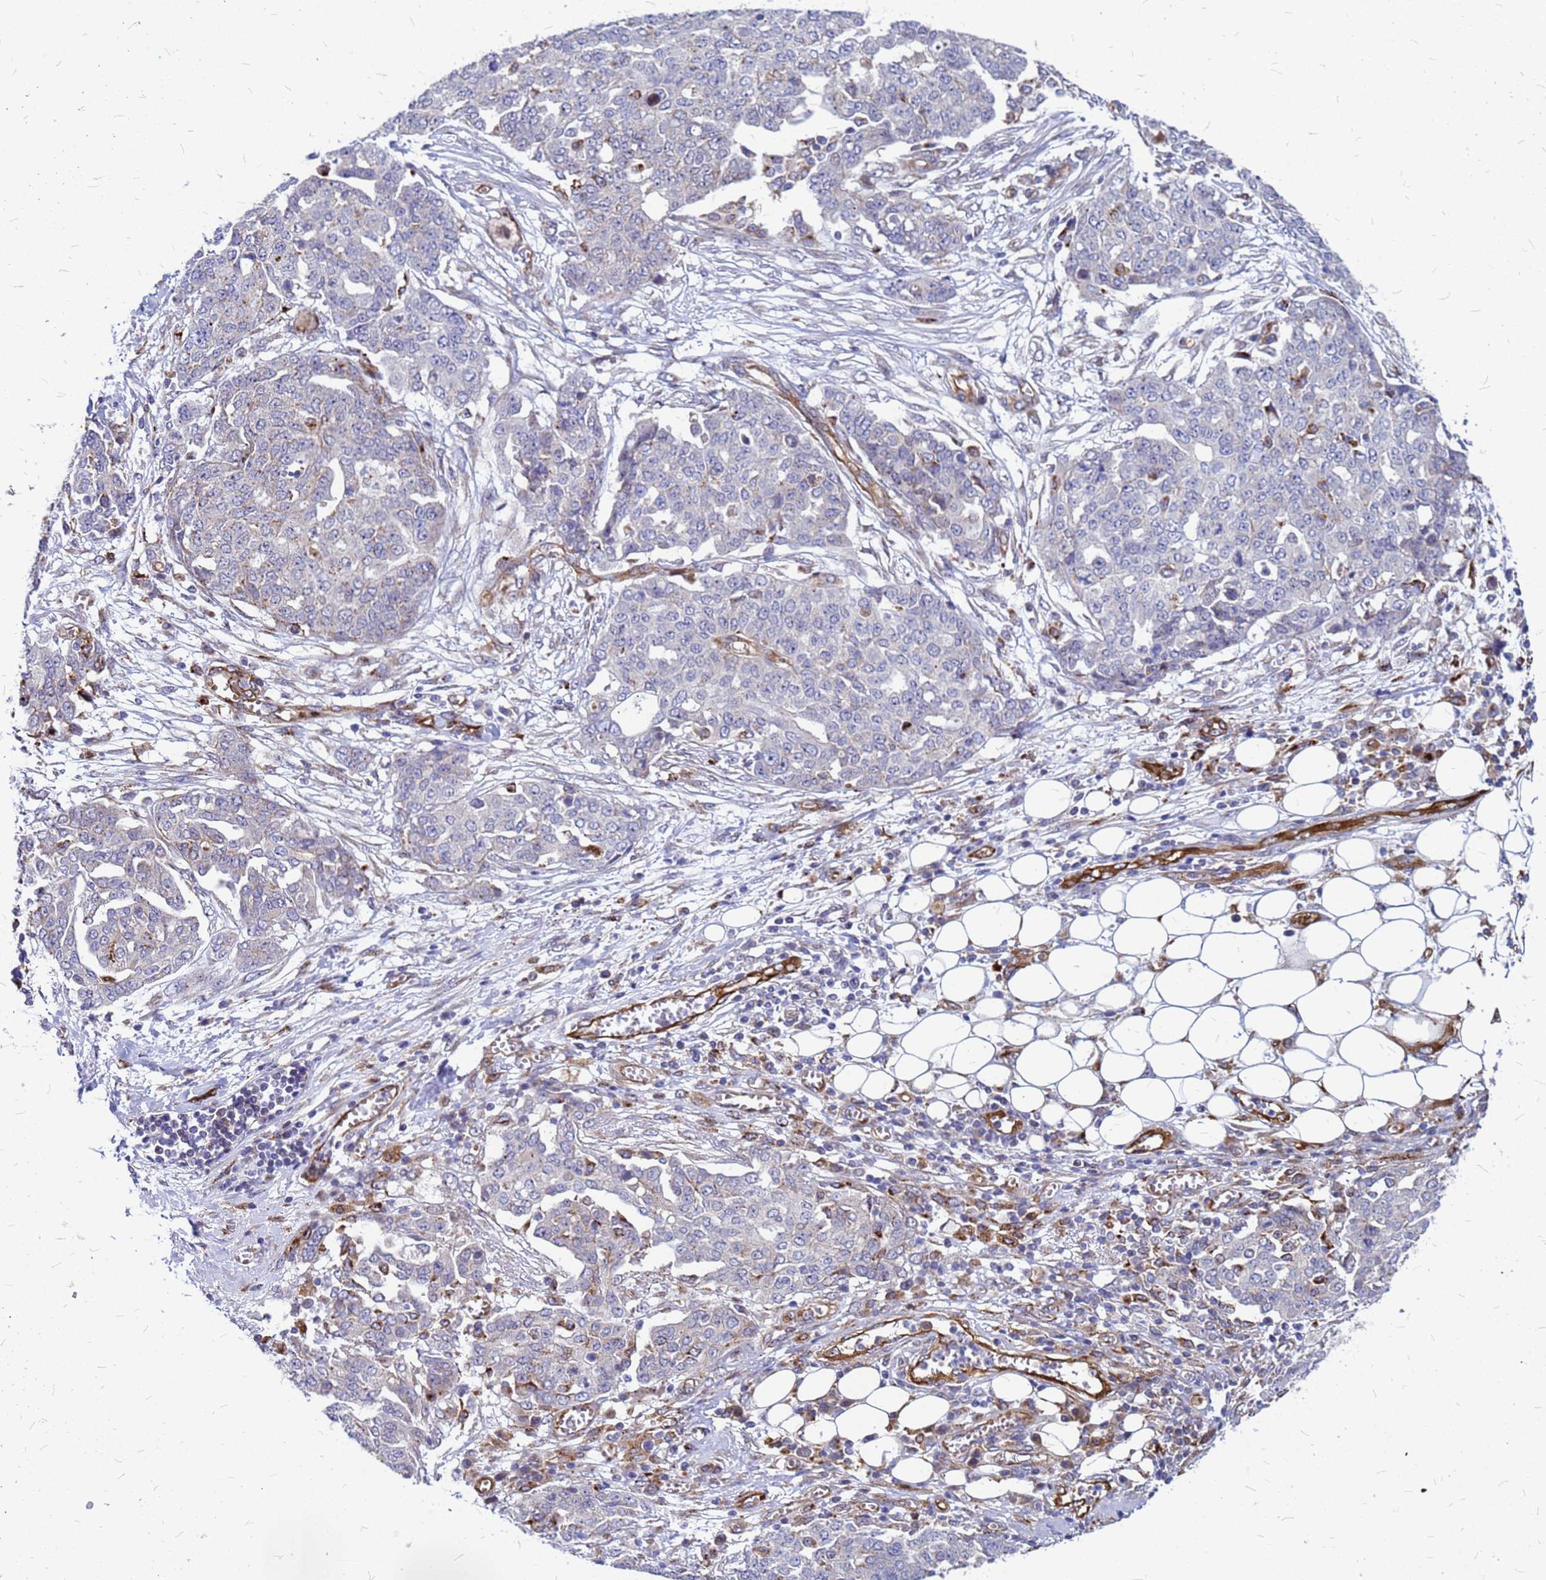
{"staining": {"intensity": "negative", "quantity": "none", "location": "none"}, "tissue": "ovarian cancer", "cell_type": "Tumor cells", "image_type": "cancer", "snomed": [{"axis": "morphology", "description": "Cystadenocarcinoma, serous, NOS"}, {"axis": "topography", "description": "Soft tissue"}, {"axis": "topography", "description": "Ovary"}], "caption": "IHC micrograph of neoplastic tissue: ovarian cancer (serous cystadenocarcinoma) stained with DAB (3,3'-diaminobenzidine) demonstrates no significant protein expression in tumor cells.", "gene": "NOSTRIN", "patient": {"sex": "female", "age": 57}}